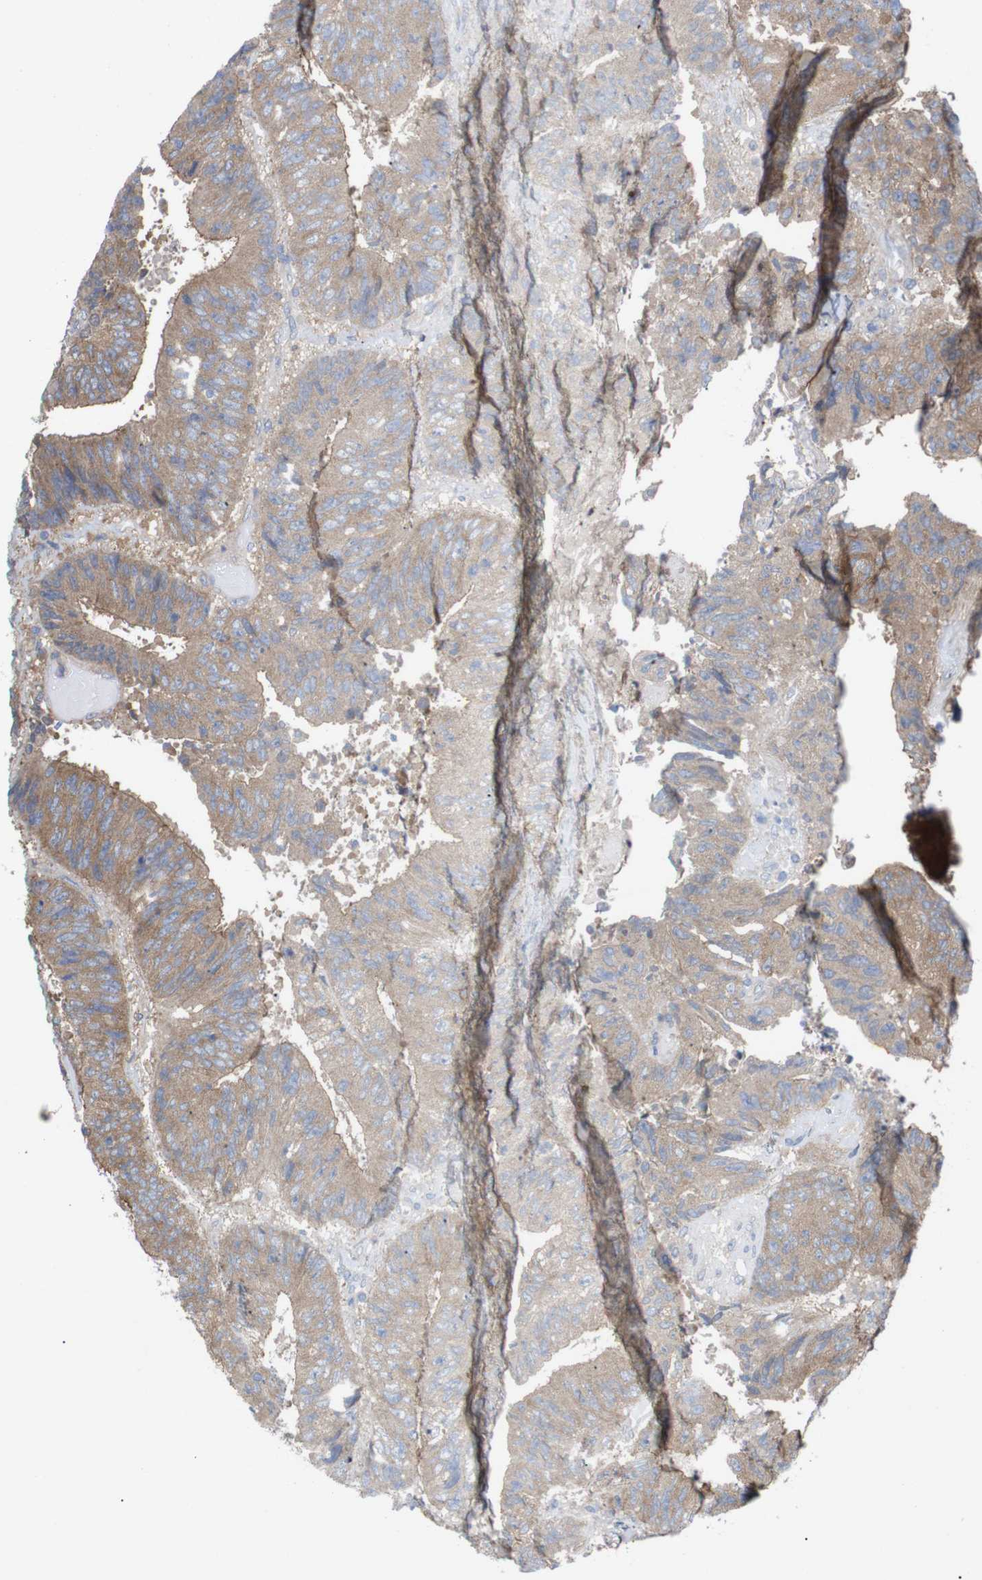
{"staining": {"intensity": "moderate", "quantity": ">75%", "location": "cytoplasmic/membranous"}, "tissue": "colorectal cancer", "cell_type": "Tumor cells", "image_type": "cancer", "snomed": [{"axis": "morphology", "description": "Adenocarcinoma, NOS"}, {"axis": "topography", "description": "Rectum"}], "caption": "DAB (3,3'-diaminobenzidine) immunohistochemical staining of colorectal adenocarcinoma shows moderate cytoplasmic/membranous protein positivity in about >75% of tumor cells. (DAB IHC with brightfield microscopy, high magnification).", "gene": "USH1C", "patient": {"sex": "male", "age": 72}}